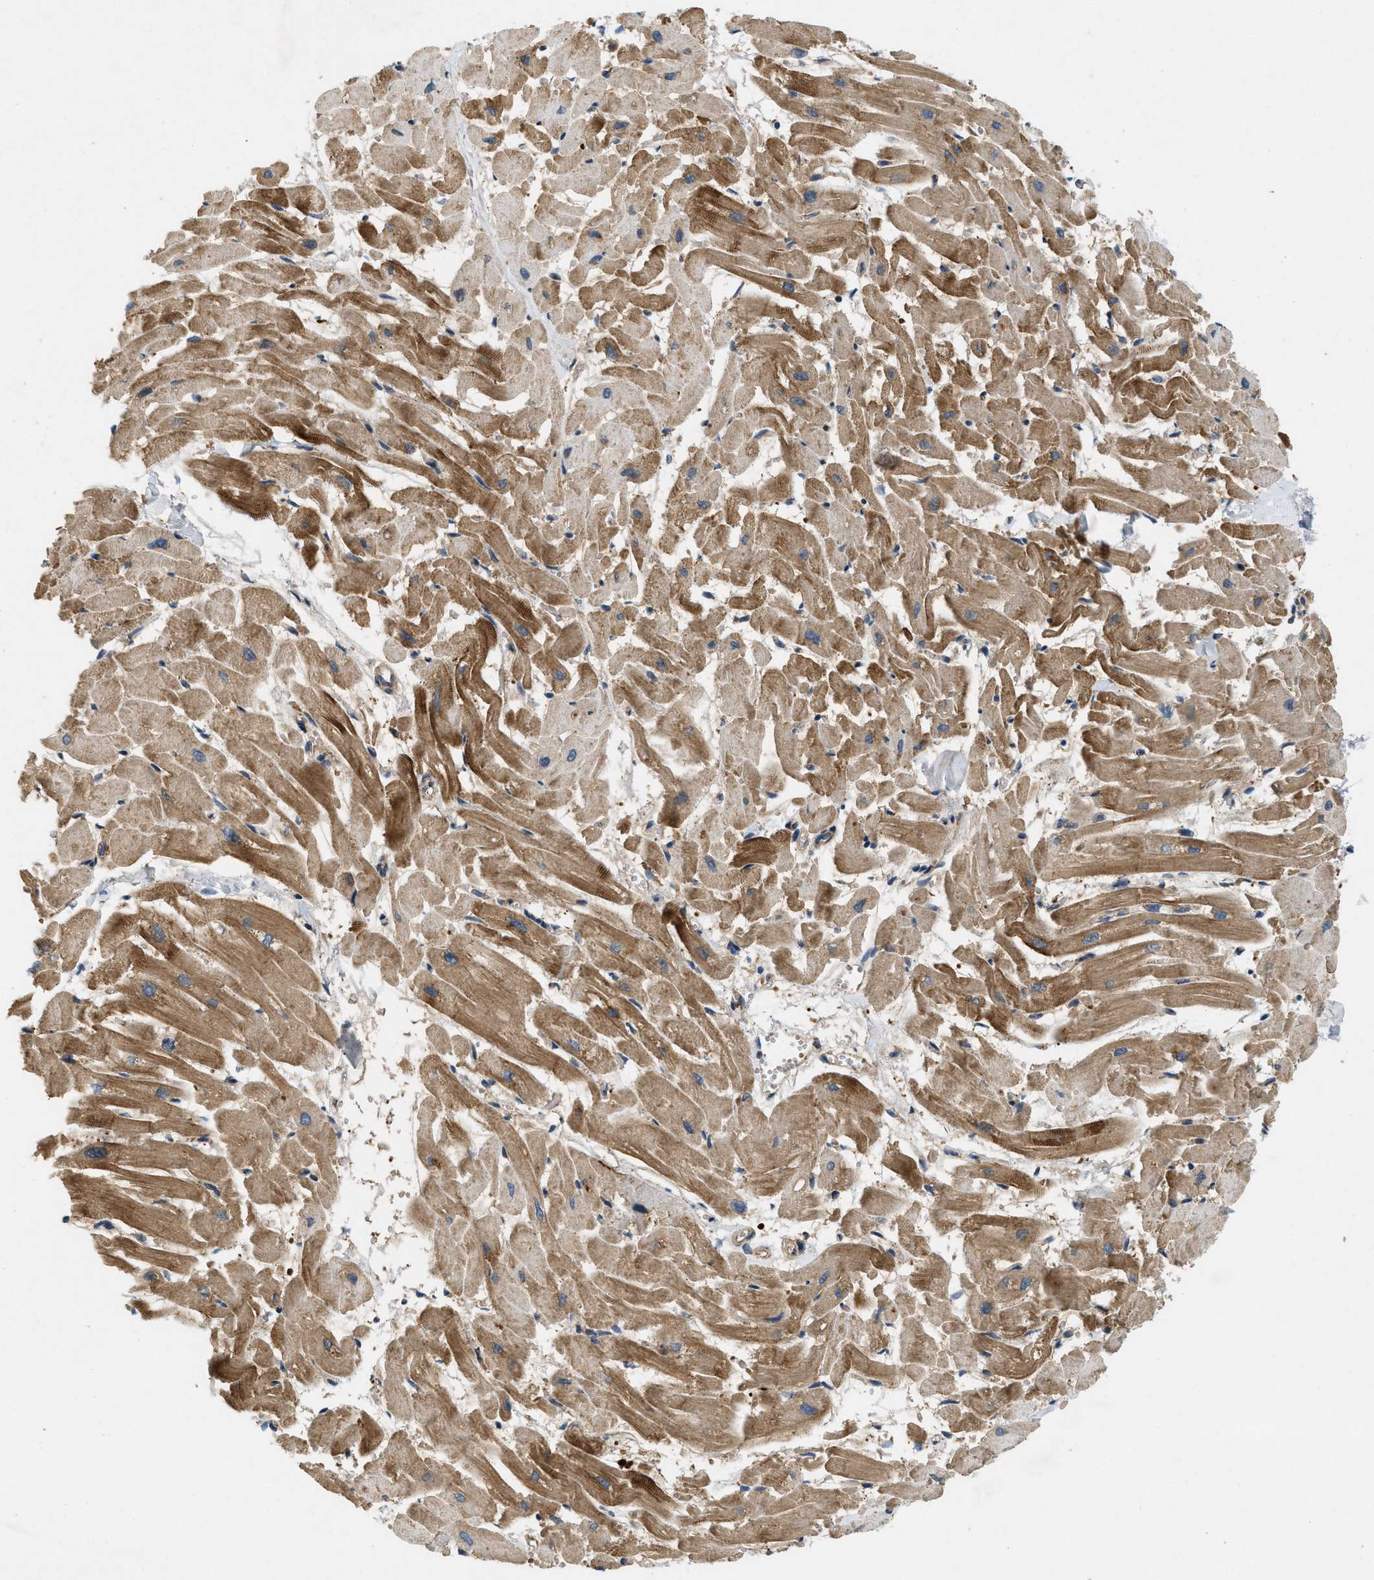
{"staining": {"intensity": "moderate", "quantity": ">75%", "location": "cytoplasmic/membranous"}, "tissue": "heart muscle", "cell_type": "Cardiomyocytes", "image_type": "normal", "snomed": [{"axis": "morphology", "description": "Normal tissue, NOS"}, {"axis": "topography", "description": "Heart"}], "caption": "Heart muscle was stained to show a protein in brown. There is medium levels of moderate cytoplasmic/membranous positivity in about >75% of cardiomyocytes. (DAB (3,3'-diaminobenzidine) IHC, brown staining for protein, blue staining for nuclei).", "gene": "ADCY6", "patient": {"sex": "female", "age": 19}}